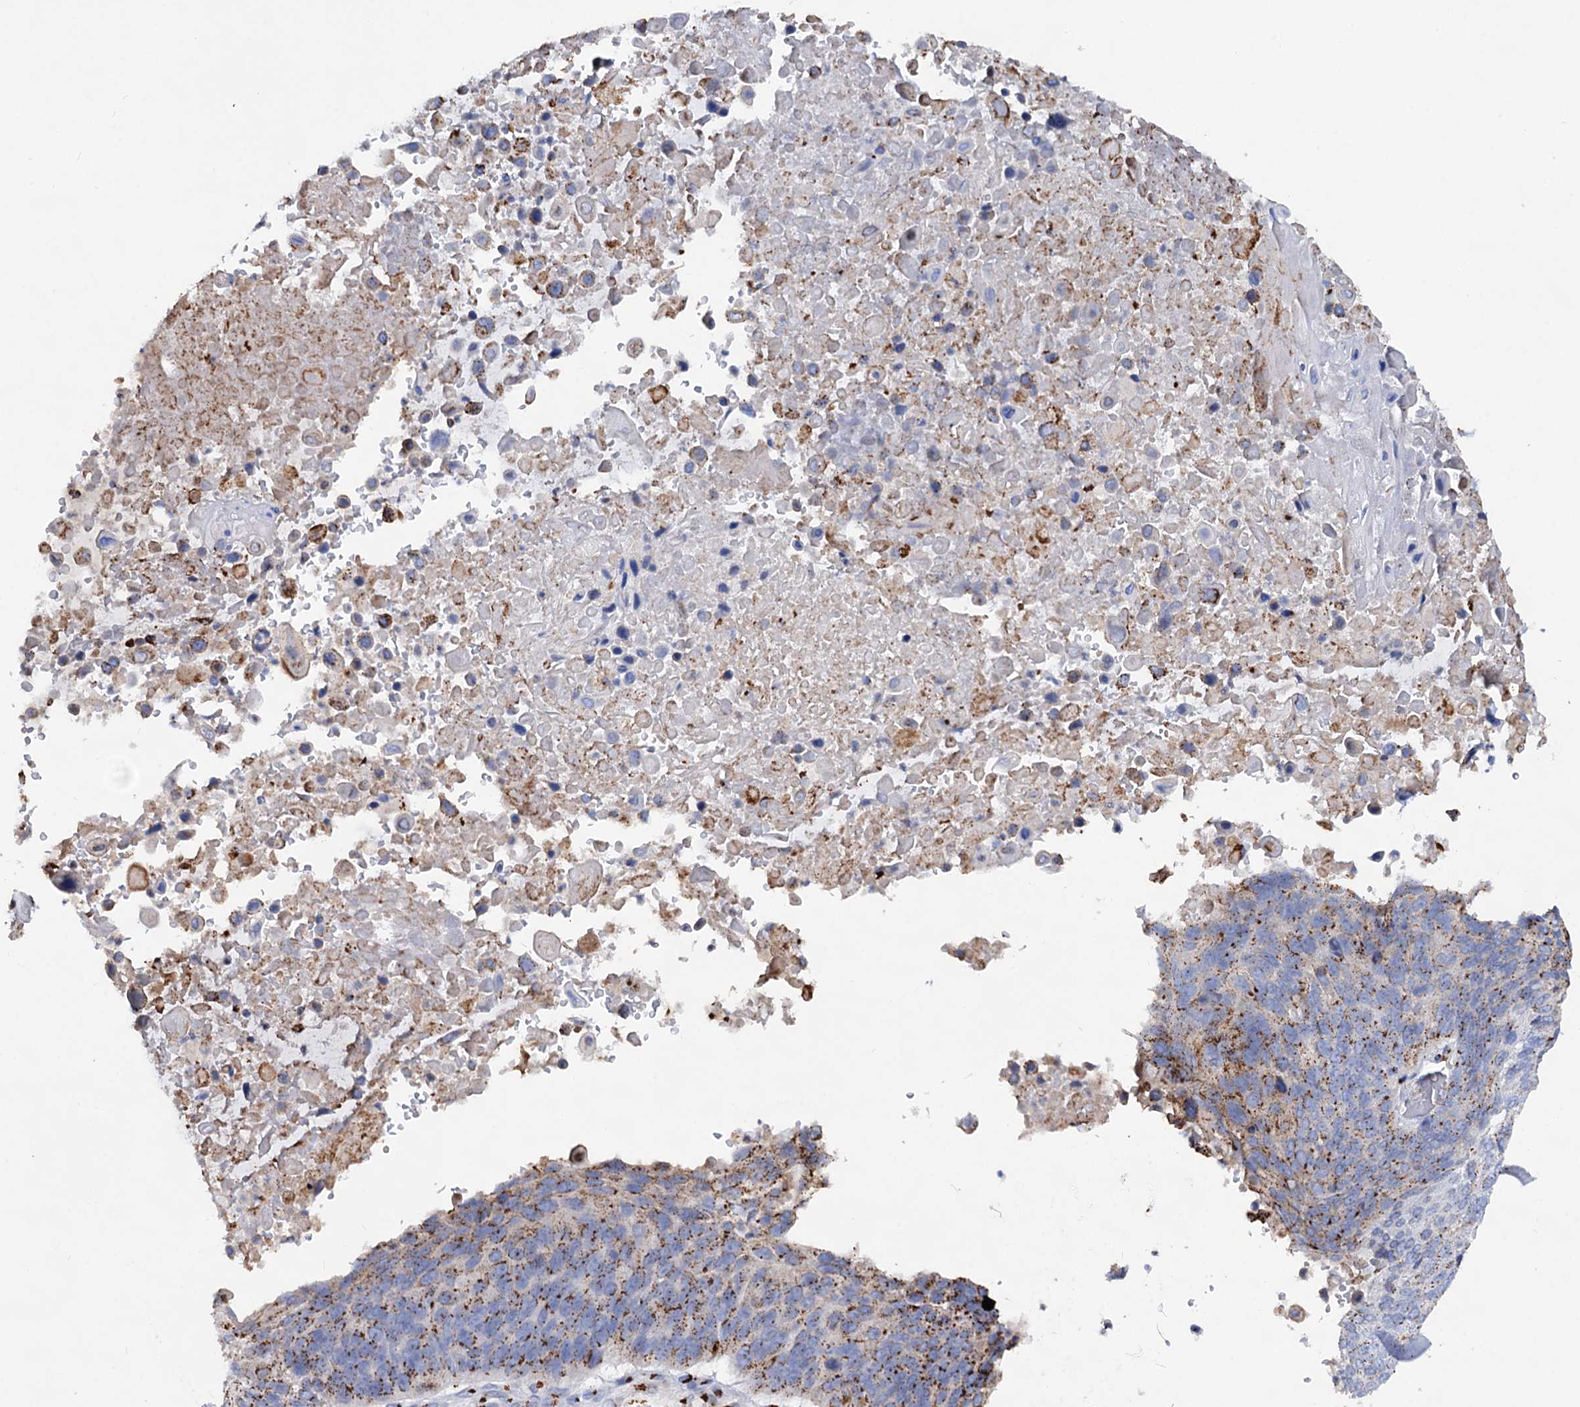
{"staining": {"intensity": "strong", "quantity": "25%-75%", "location": "cytoplasmic/membranous"}, "tissue": "lung cancer", "cell_type": "Tumor cells", "image_type": "cancer", "snomed": [{"axis": "morphology", "description": "Squamous cell carcinoma, NOS"}, {"axis": "topography", "description": "Lung"}], "caption": "Immunohistochemical staining of human lung cancer (squamous cell carcinoma) shows high levels of strong cytoplasmic/membranous protein staining in approximately 25%-75% of tumor cells.", "gene": "TM9SF3", "patient": {"sex": "male", "age": 66}}